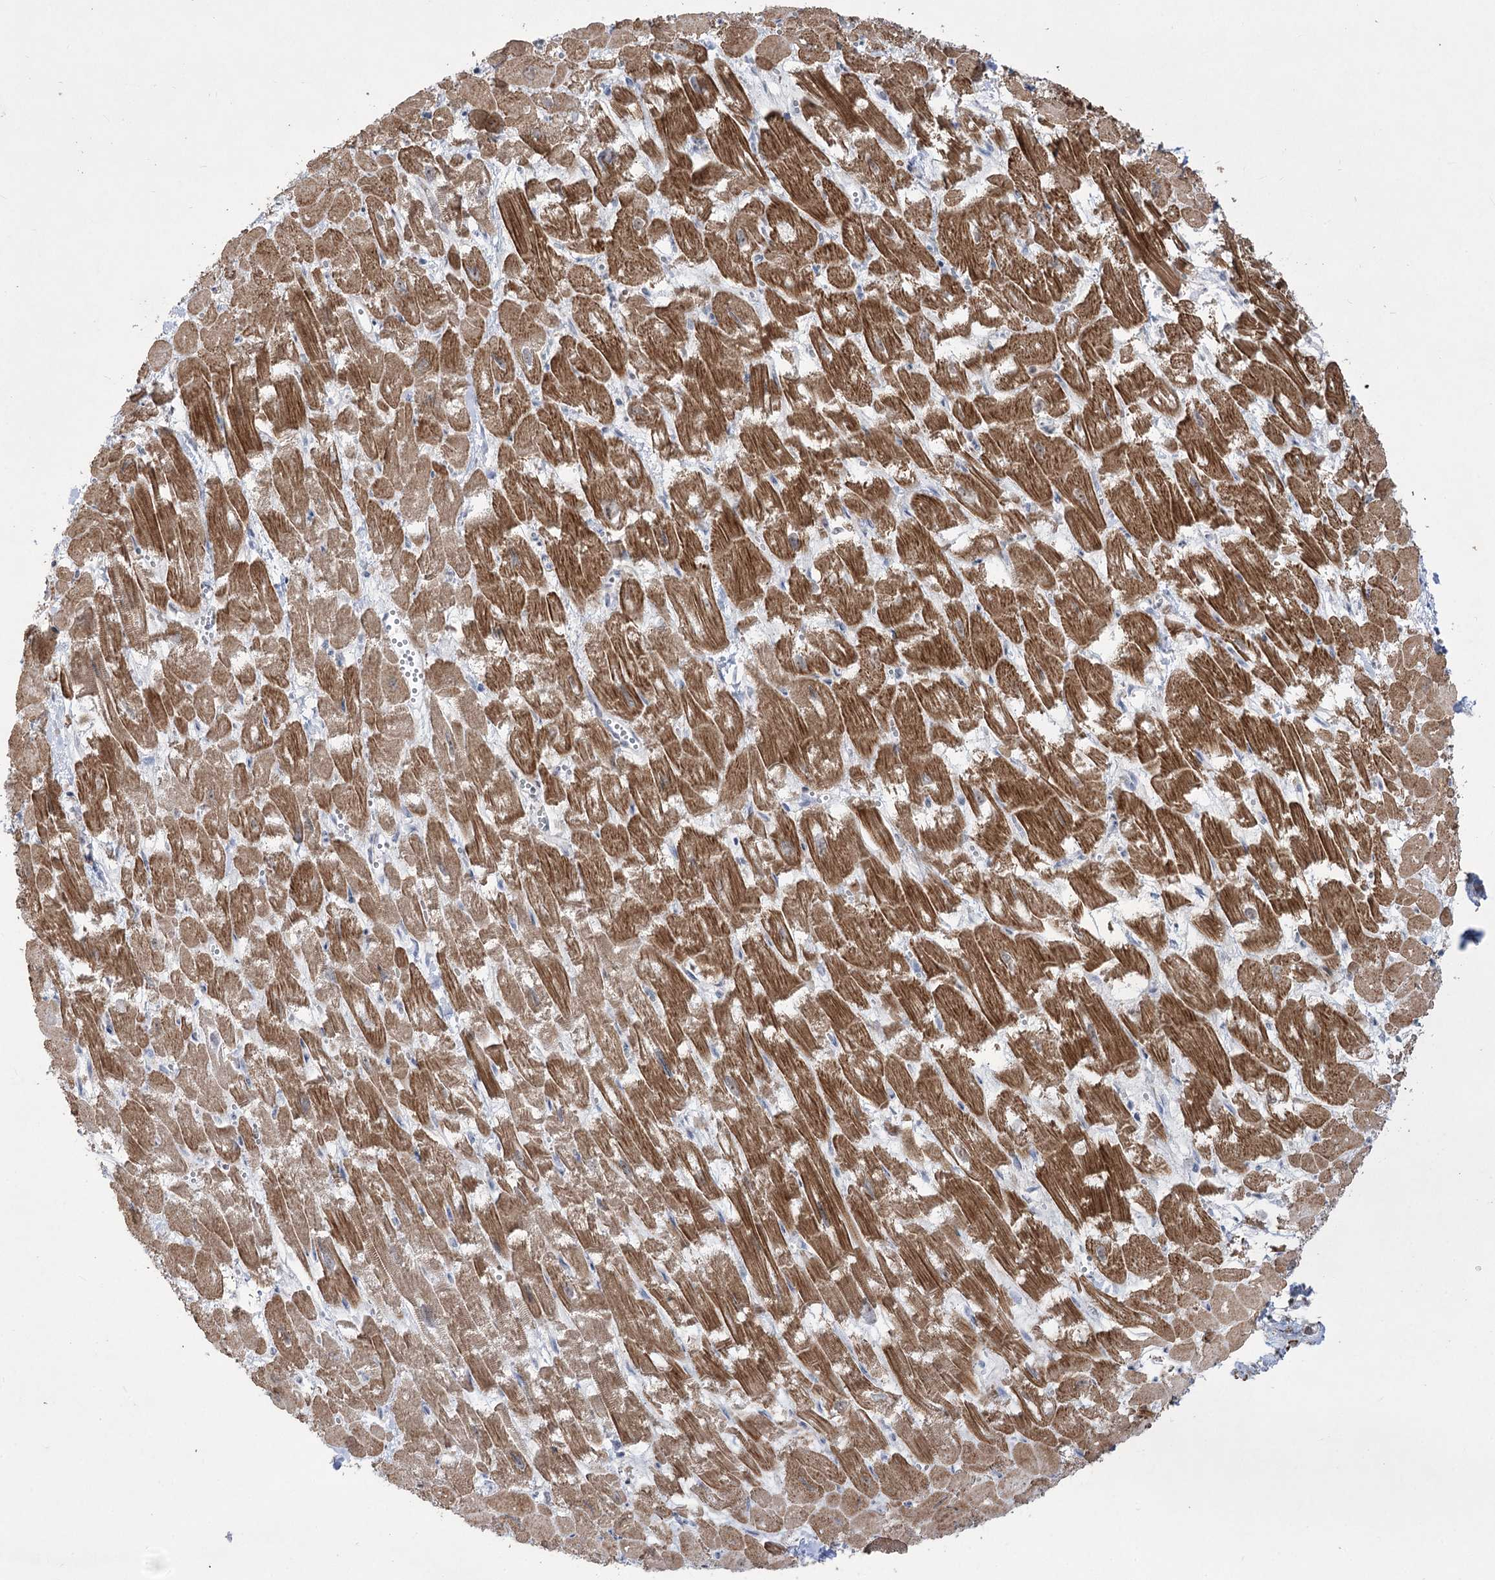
{"staining": {"intensity": "moderate", "quantity": ">75%", "location": "cytoplasmic/membranous"}, "tissue": "heart muscle", "cell_type": "Cardiomyocytes", "image_type": "normal", "snomed": [{"axis": "morphology", "description": "Normal tissue, NOS"}, {"axis": "topography", "description": "Heart"}], "caption": "Immunohistochemical staining of normal human heart muscle displays medium levels of moderate cytoplasmic/membranous positivity in about >75% of cardiomyocytes.", "gene": "ZSCAN23", "patient": {"sex": "male", "age": 54}}